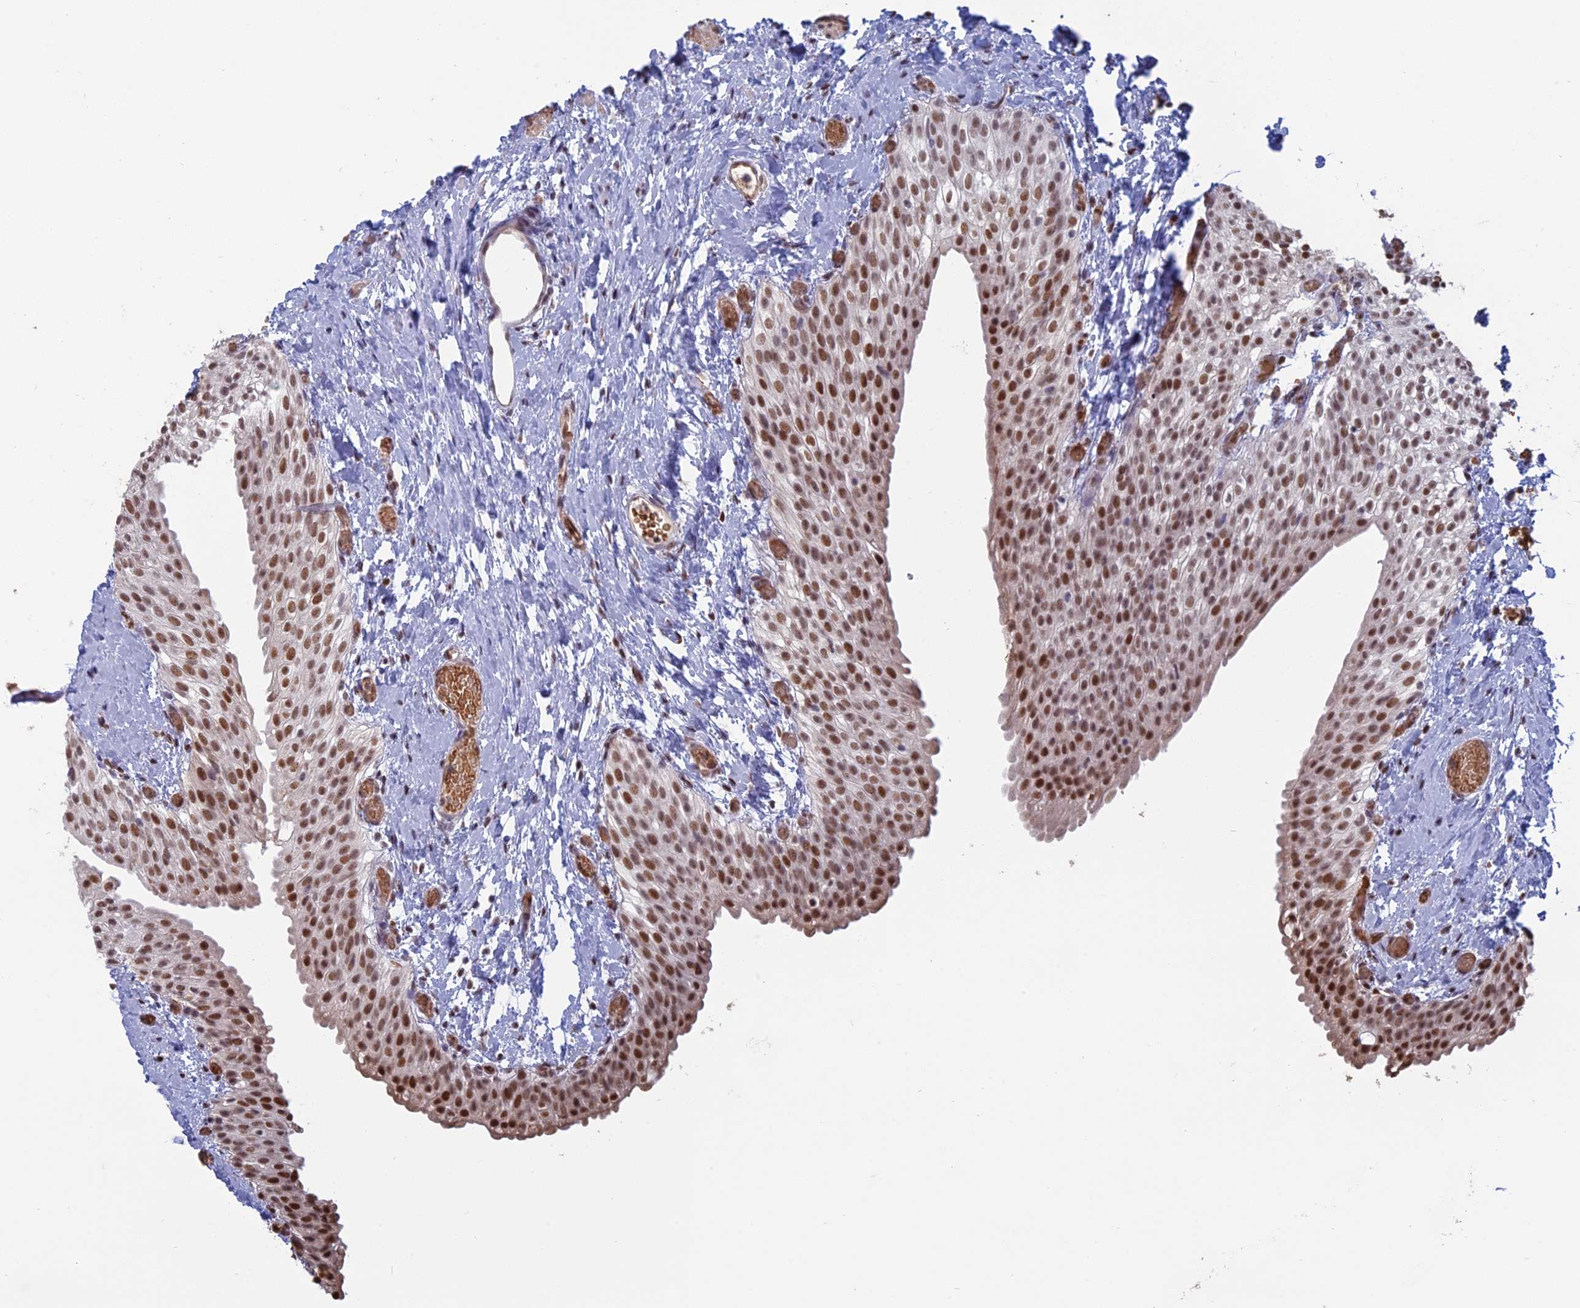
{"staining": {"intensity": "moderate", "quantity": ">75%", "location": "nuclear"}, "tissue": "urinary bladder", "cell_type": "Urothelial cells", "image_type": "normal", "snomed": [{"axis": "morphology", "description": "Normal tissue, NOS"}, {"axis": "topography", "description": "Urinary bladder"}], "caption": "Protein staining of unremarkable urinary bladder demonstrates moderate nuclear expression in approximately >75% of urothelial cells.", "gene": "MFAP1", "patient": {"sex": "male", "age": 1}}